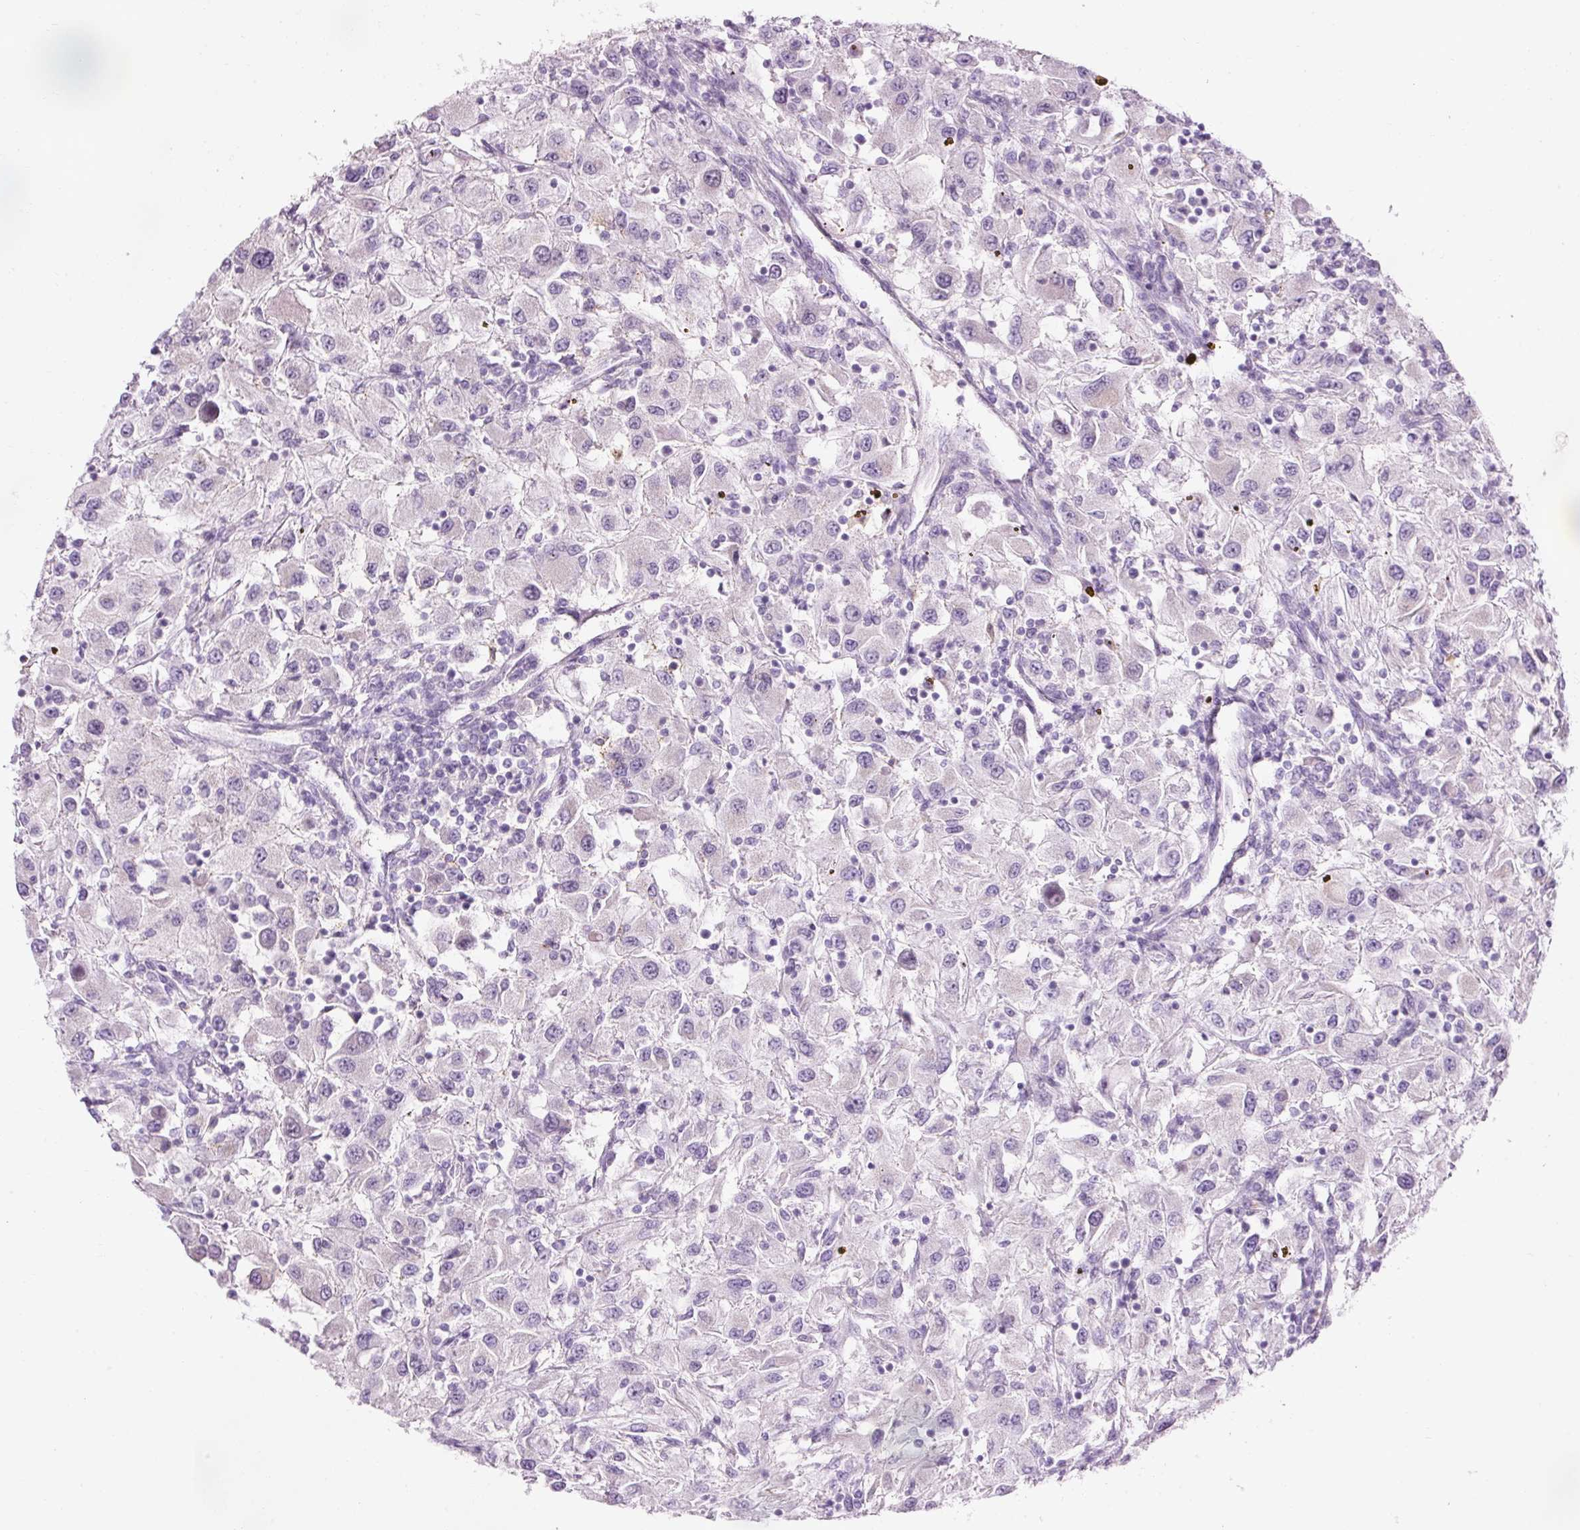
{"staining": {"intensity": "negative", "quantity": "none", "location": "none"}, "tissue": "renal cancer", "cell_type": "Tumor cells", "image_type": "cancer", "snomed": [{"axis": "morphology", "description": "Adenocarcinoma, NOS"}, {"axis": "topography", "description": "Kidney"}], "caption": "The immunohistochemistry histopathology image has no significant positivity in tumor cells of renal cancer (adenocarcinoma) tissue. The staining was performed using DAB (3,3'-diaminobenzidine) to visualize the protein expression in brown, while the nuclei were stained in blue with hematoxylin (Magnification: 20x).", "gene": "DHRS11", "patient": {"sex": "female", "age": 67}}